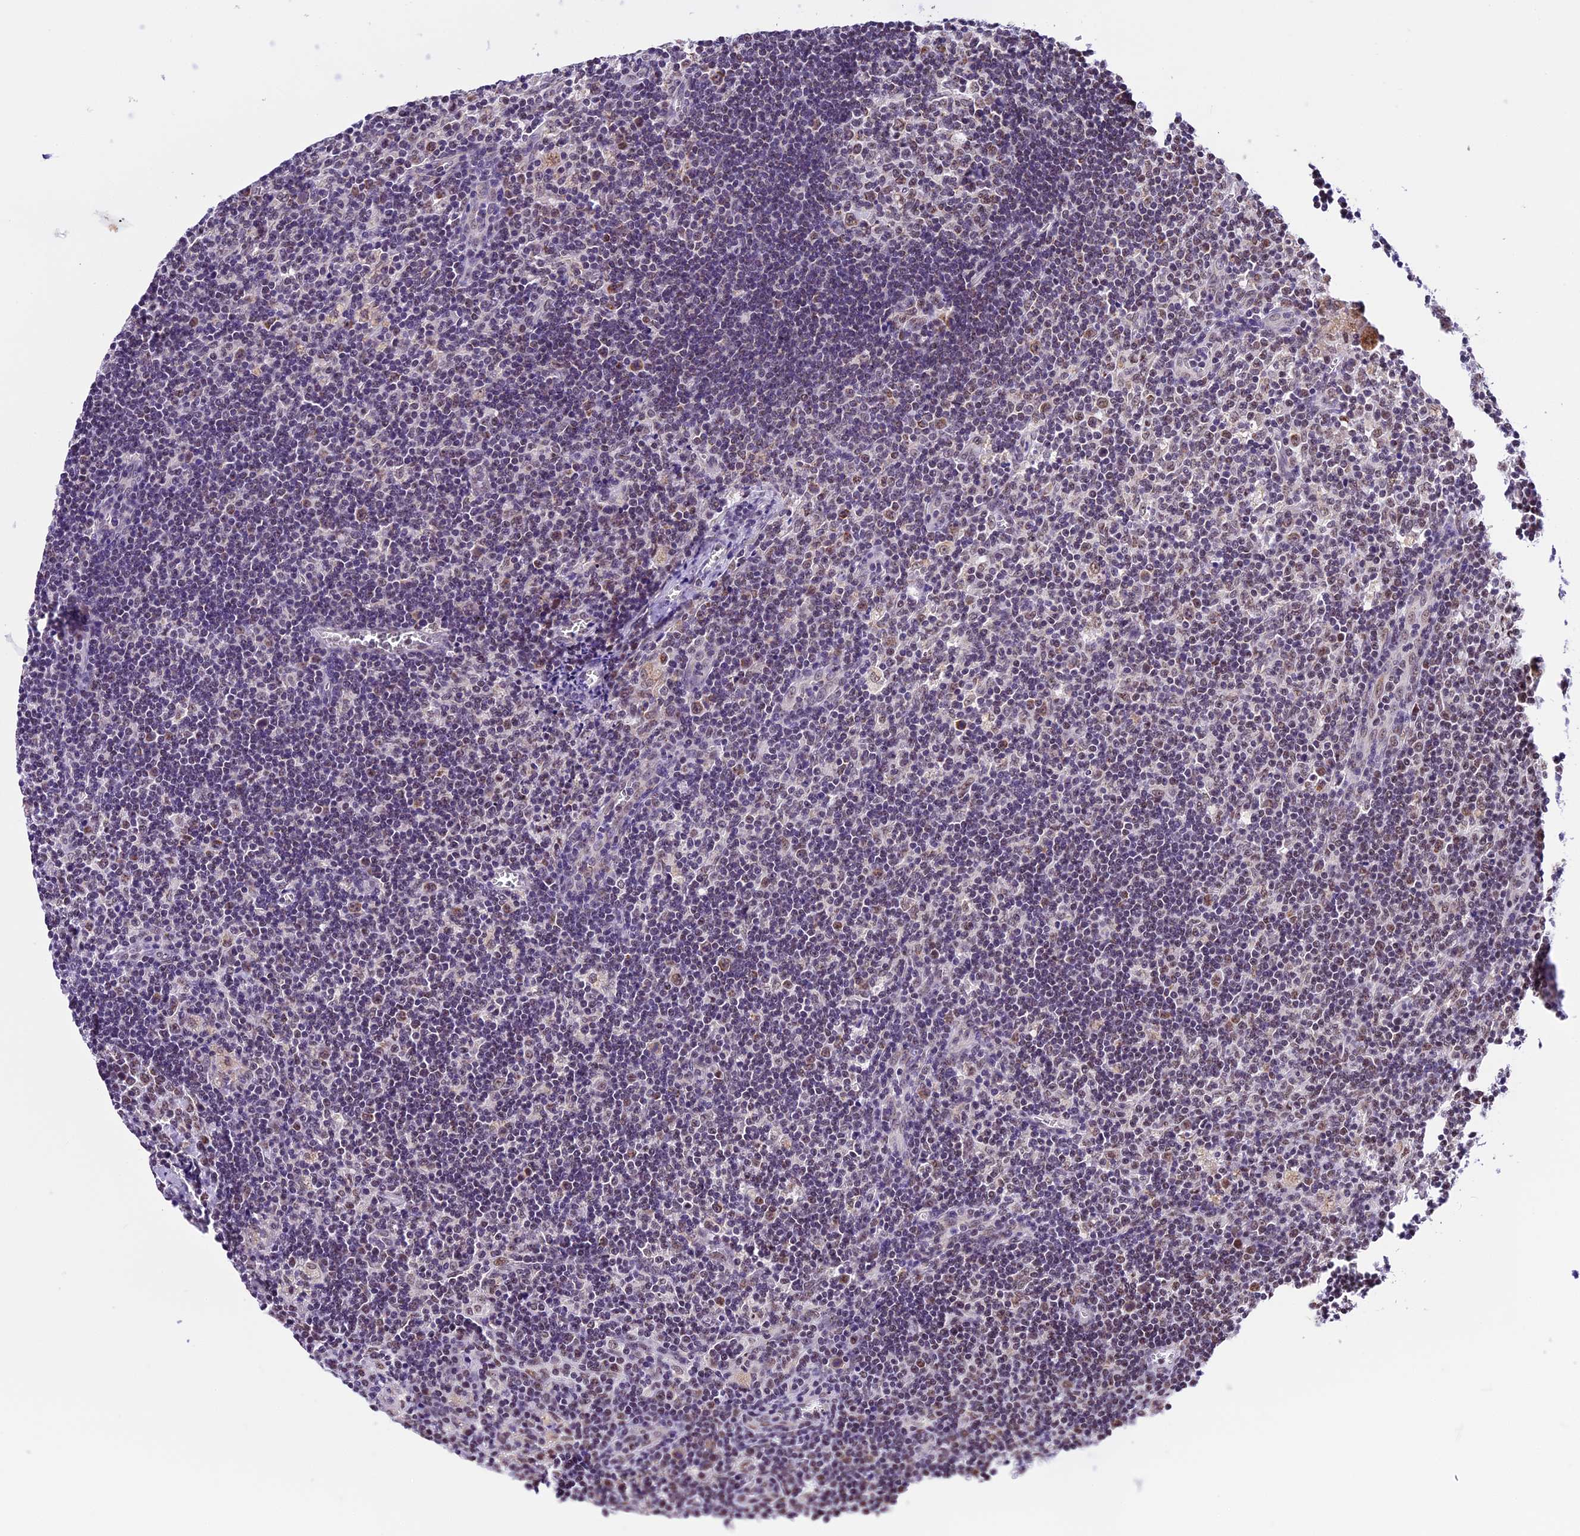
{"staining": {"intensity": "moderate", "quantity": "25%-75%", "location": "nuclear"}, "tissue": "lymph node", "cell_type": "Germinal center cells", "image_type": "normal", "snomed": [{"axis": "morphology", "description": "Normal tissue, NOS"}, {"axis": "topography", "description": "Lymph node"}], "caption": "Immunohistochemical staining of unremarkable lymph node displays medium levels of moderate nuclear expression in about 25%-75% of germinal center cells.", "gene": "CARS2", "patient": {"sex": "male", "age": 58}}